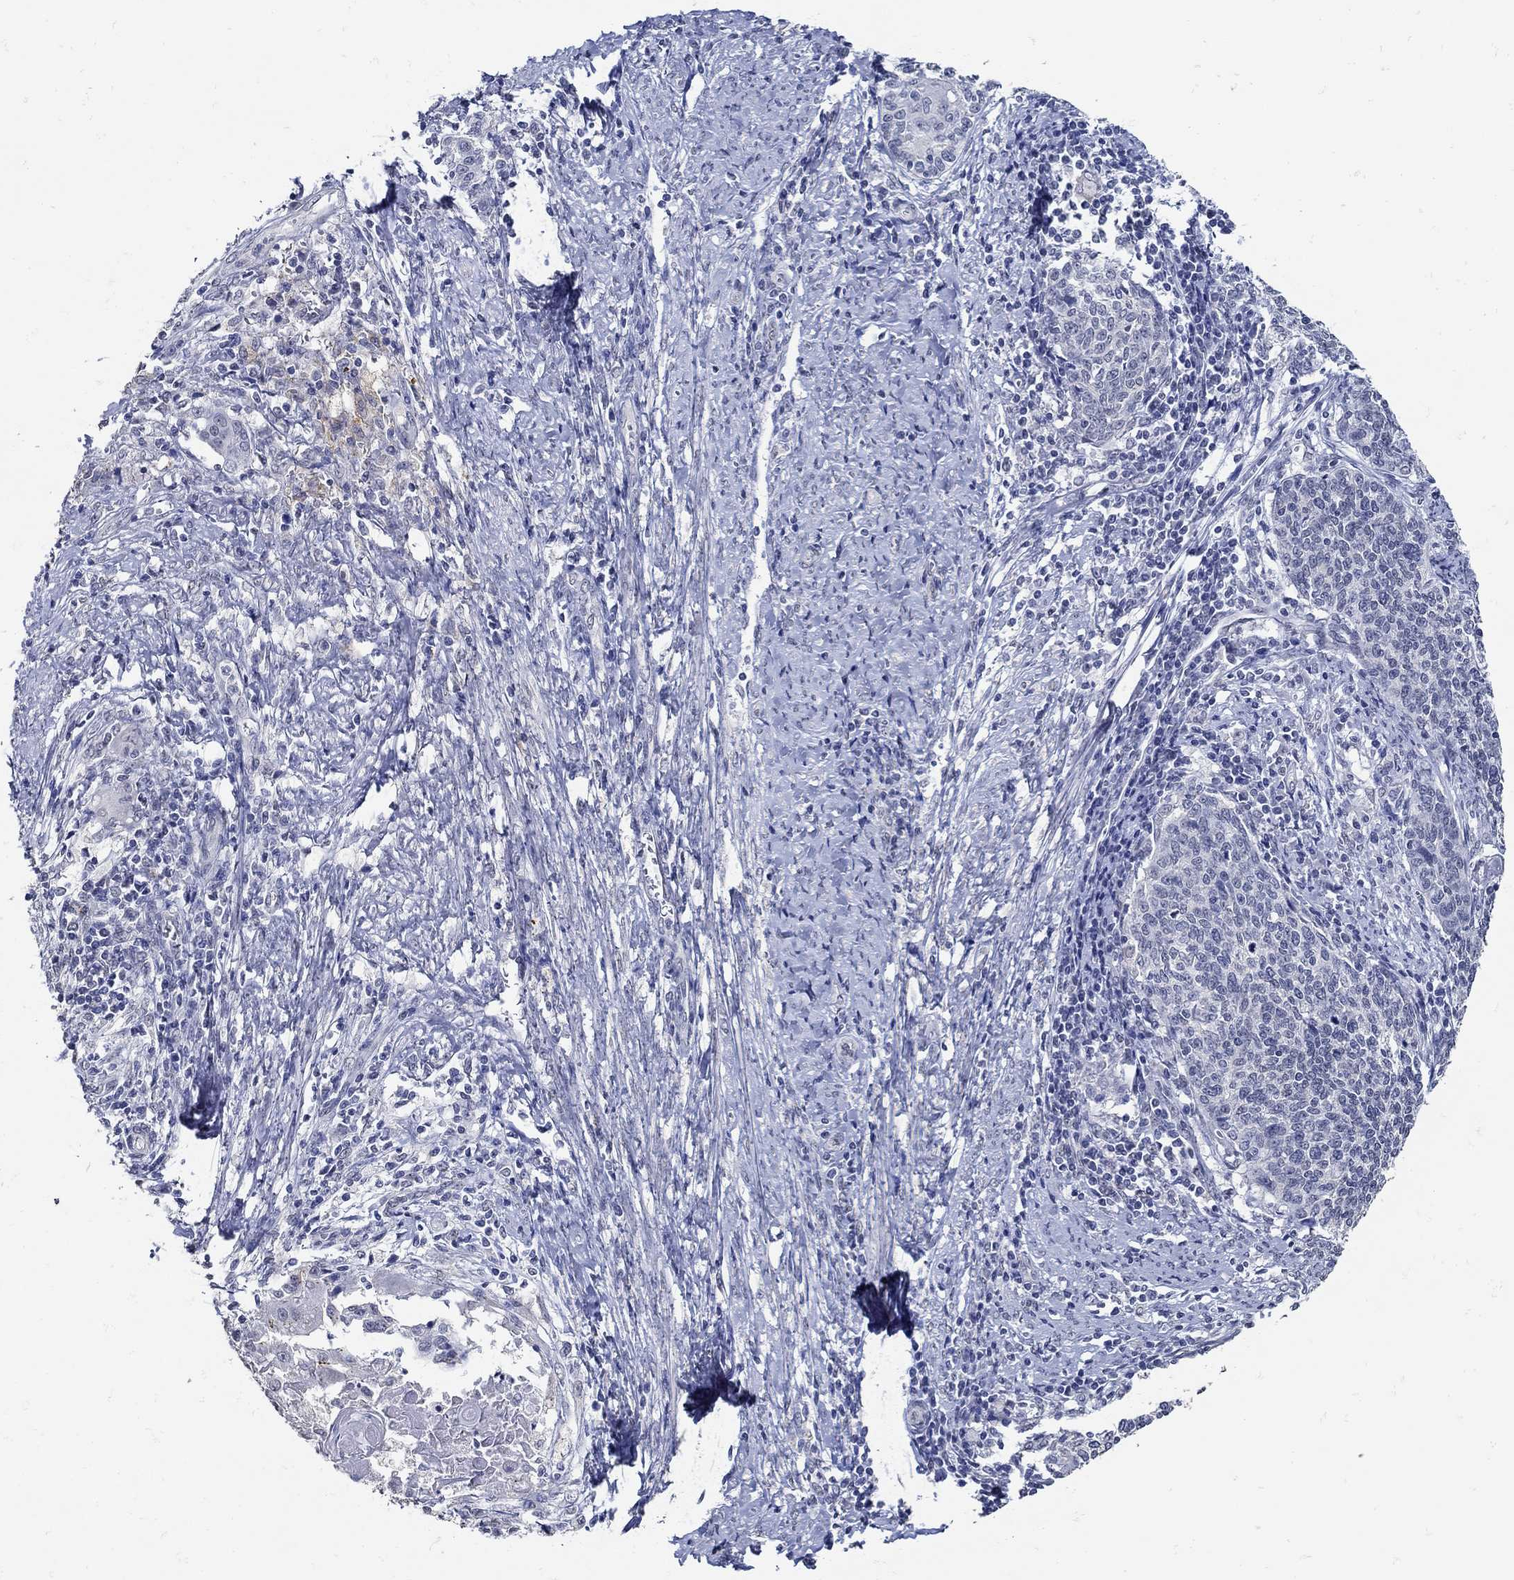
{"staining": {"intensity": "negative", "quantity": "none", "location": "none"}, "tissue": "cervical cancer", "cell_type": "Tumor cells", "image_type": "cancer", "snomed": [{"axis": "morphology", "description": "Squamous cell carcinoma, NOS"}, {"axis": "topography", "description": "Cervix"}], "caption": "The IHC micrograph has no significant positivity in tumor cells of squamous cell carcinoma (cervical) tissue.", "gene": "KCNN3", "patient": {"sex": "female", "age": 39}}